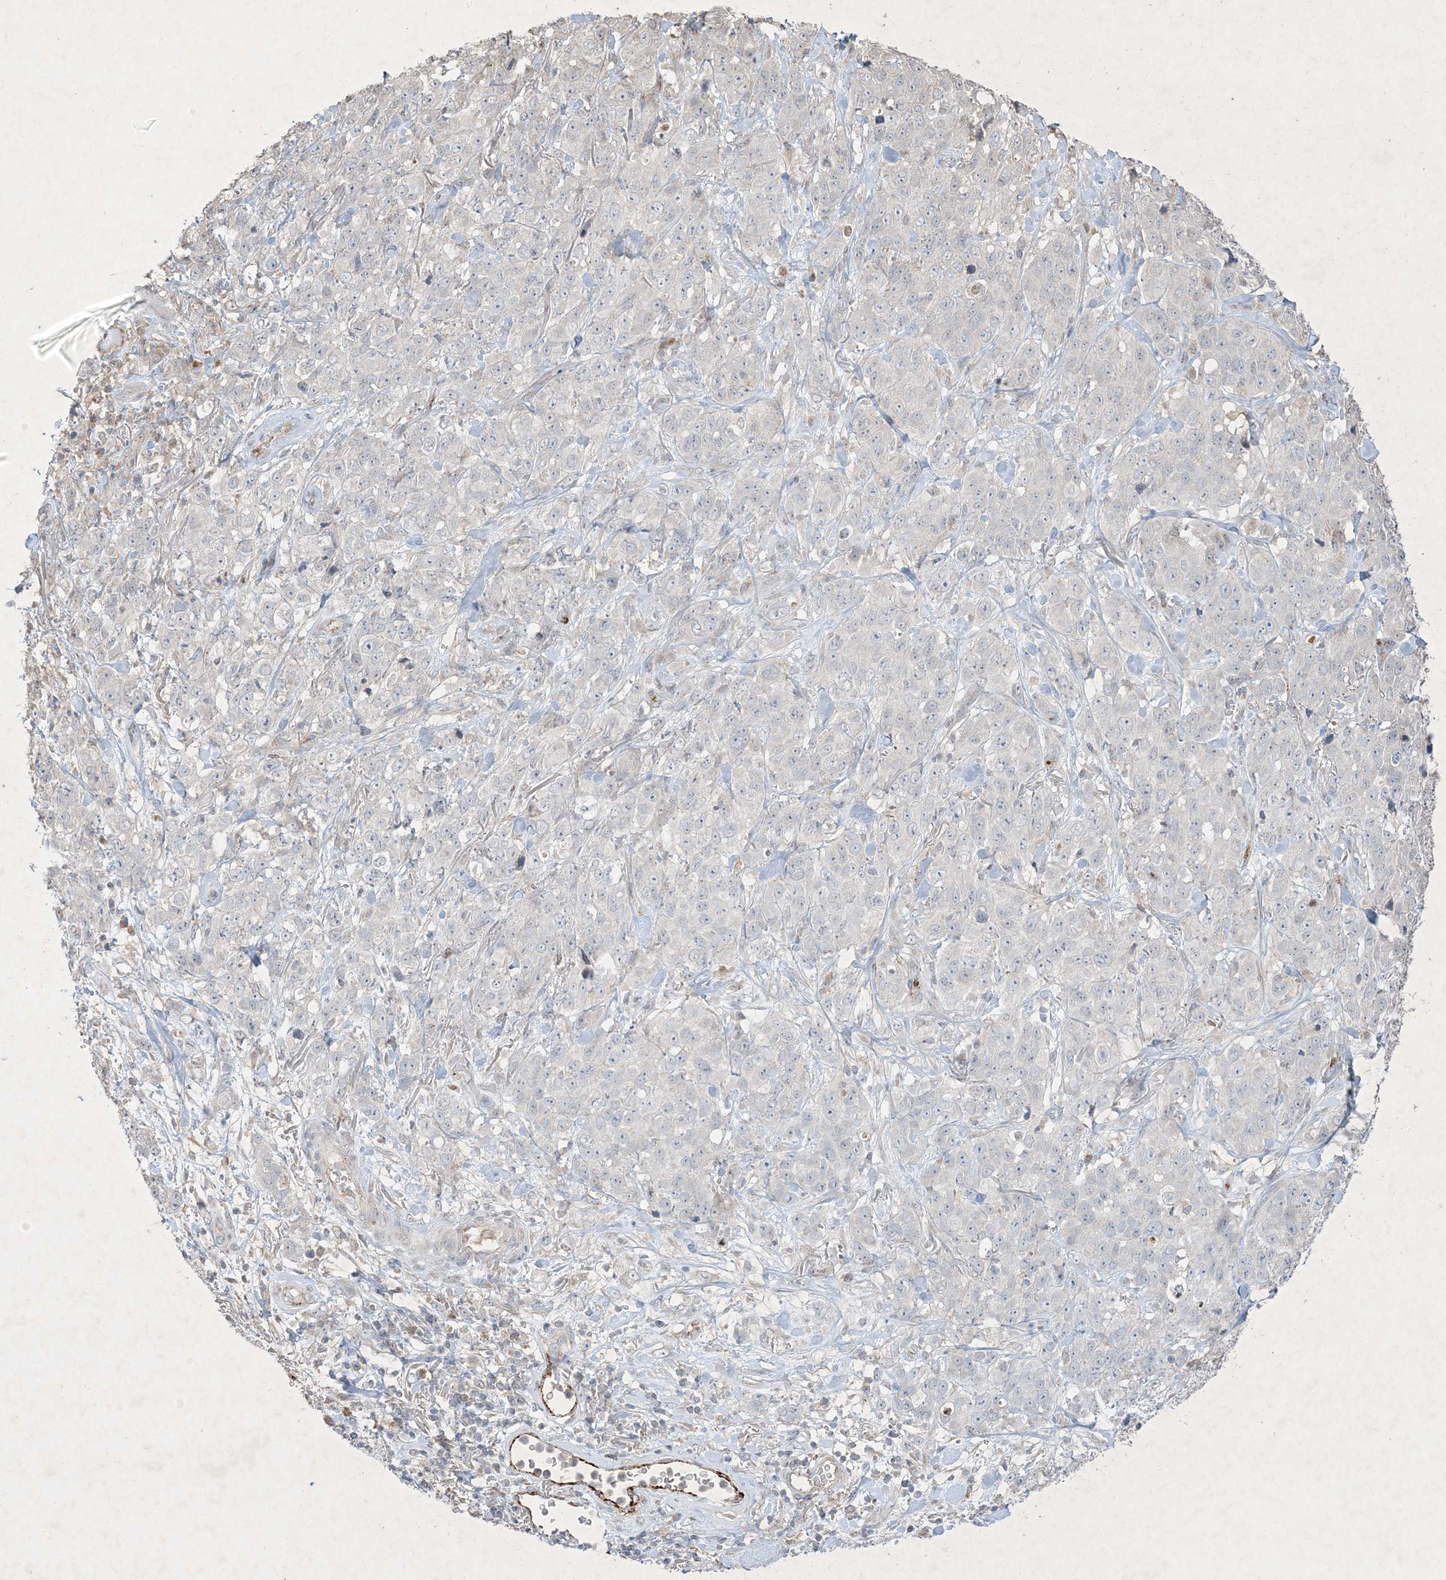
{"staining": {"intensity": "negative", "quantity": "none", "location": "none"}, "tissue": "stomach cancer", "cell_type": "Tumor cells", "image_type": "cancer", "snomed": [{"axis": "morphology", "description": "Adenocarcinoma, NOS"}, {"axis": "topography", "description": "Stomach"}], "caption": "Tumor cells show no significant positivity in stomach cancer (adenocarcinoma).", "gene": "PRSS36", "patient": {"sex": "male", "age": 48}}